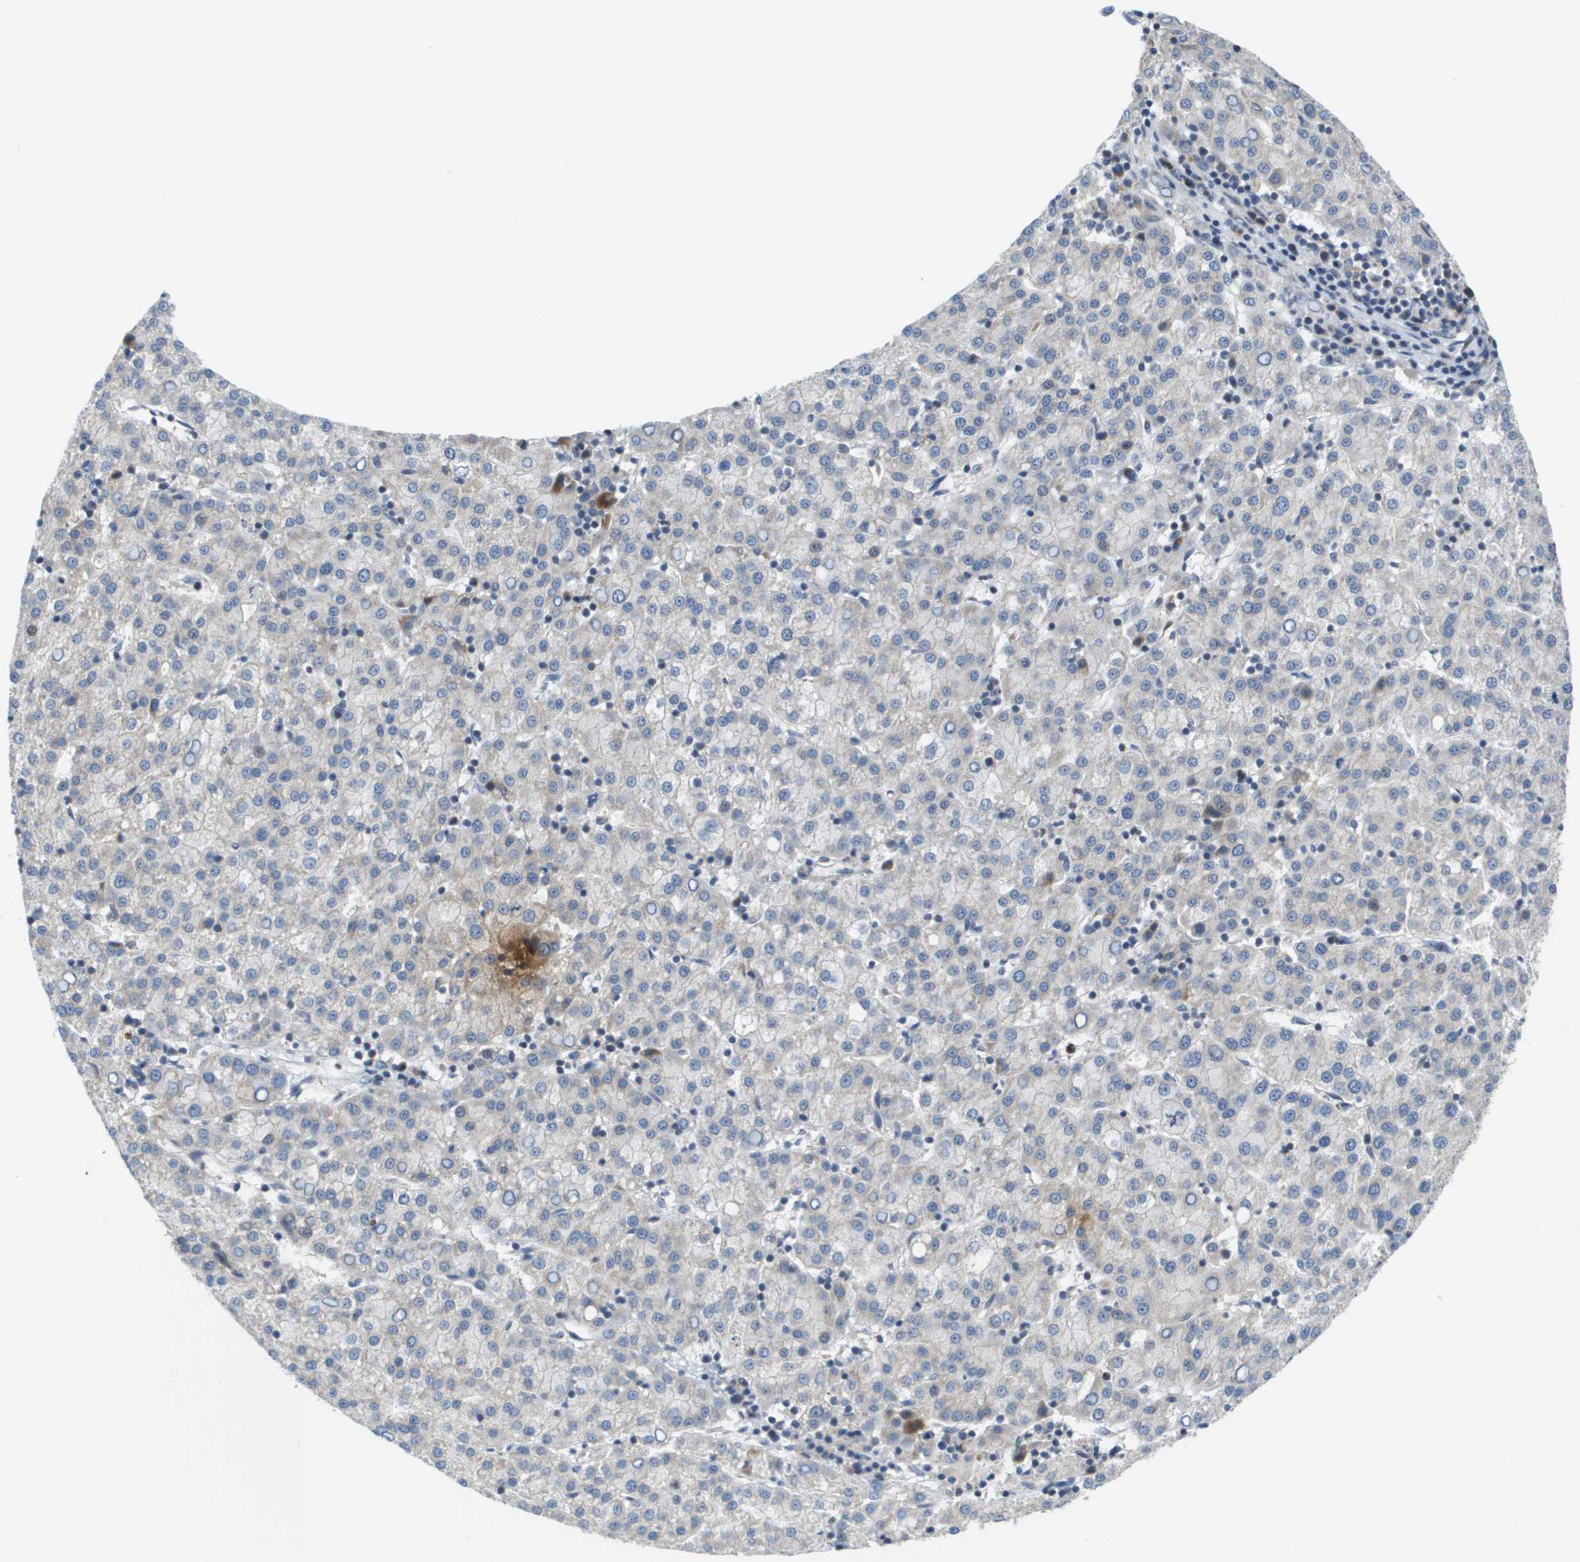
{"staining": {"intensity": "negative", "quantity": "none", "location": "none"}, "tissue": "liver cancer", "cell_type": "Tumor cells", "image_type": "cancer", "snomed": [{"axis": "morphology", "description": "Carcinoma, Hepatocellular, NOS"}, {"axis": "topography", "description": "Liver"}], "caption": "Immunohistochemistry (IHC) photomicrograph of human liver cancer (hepatocellular carcinoma) stained for a protein (brown), which reveals no positivity in tumor cells.", "gene": "KRT23", "patient": {"sex": "female", "age": 58}}